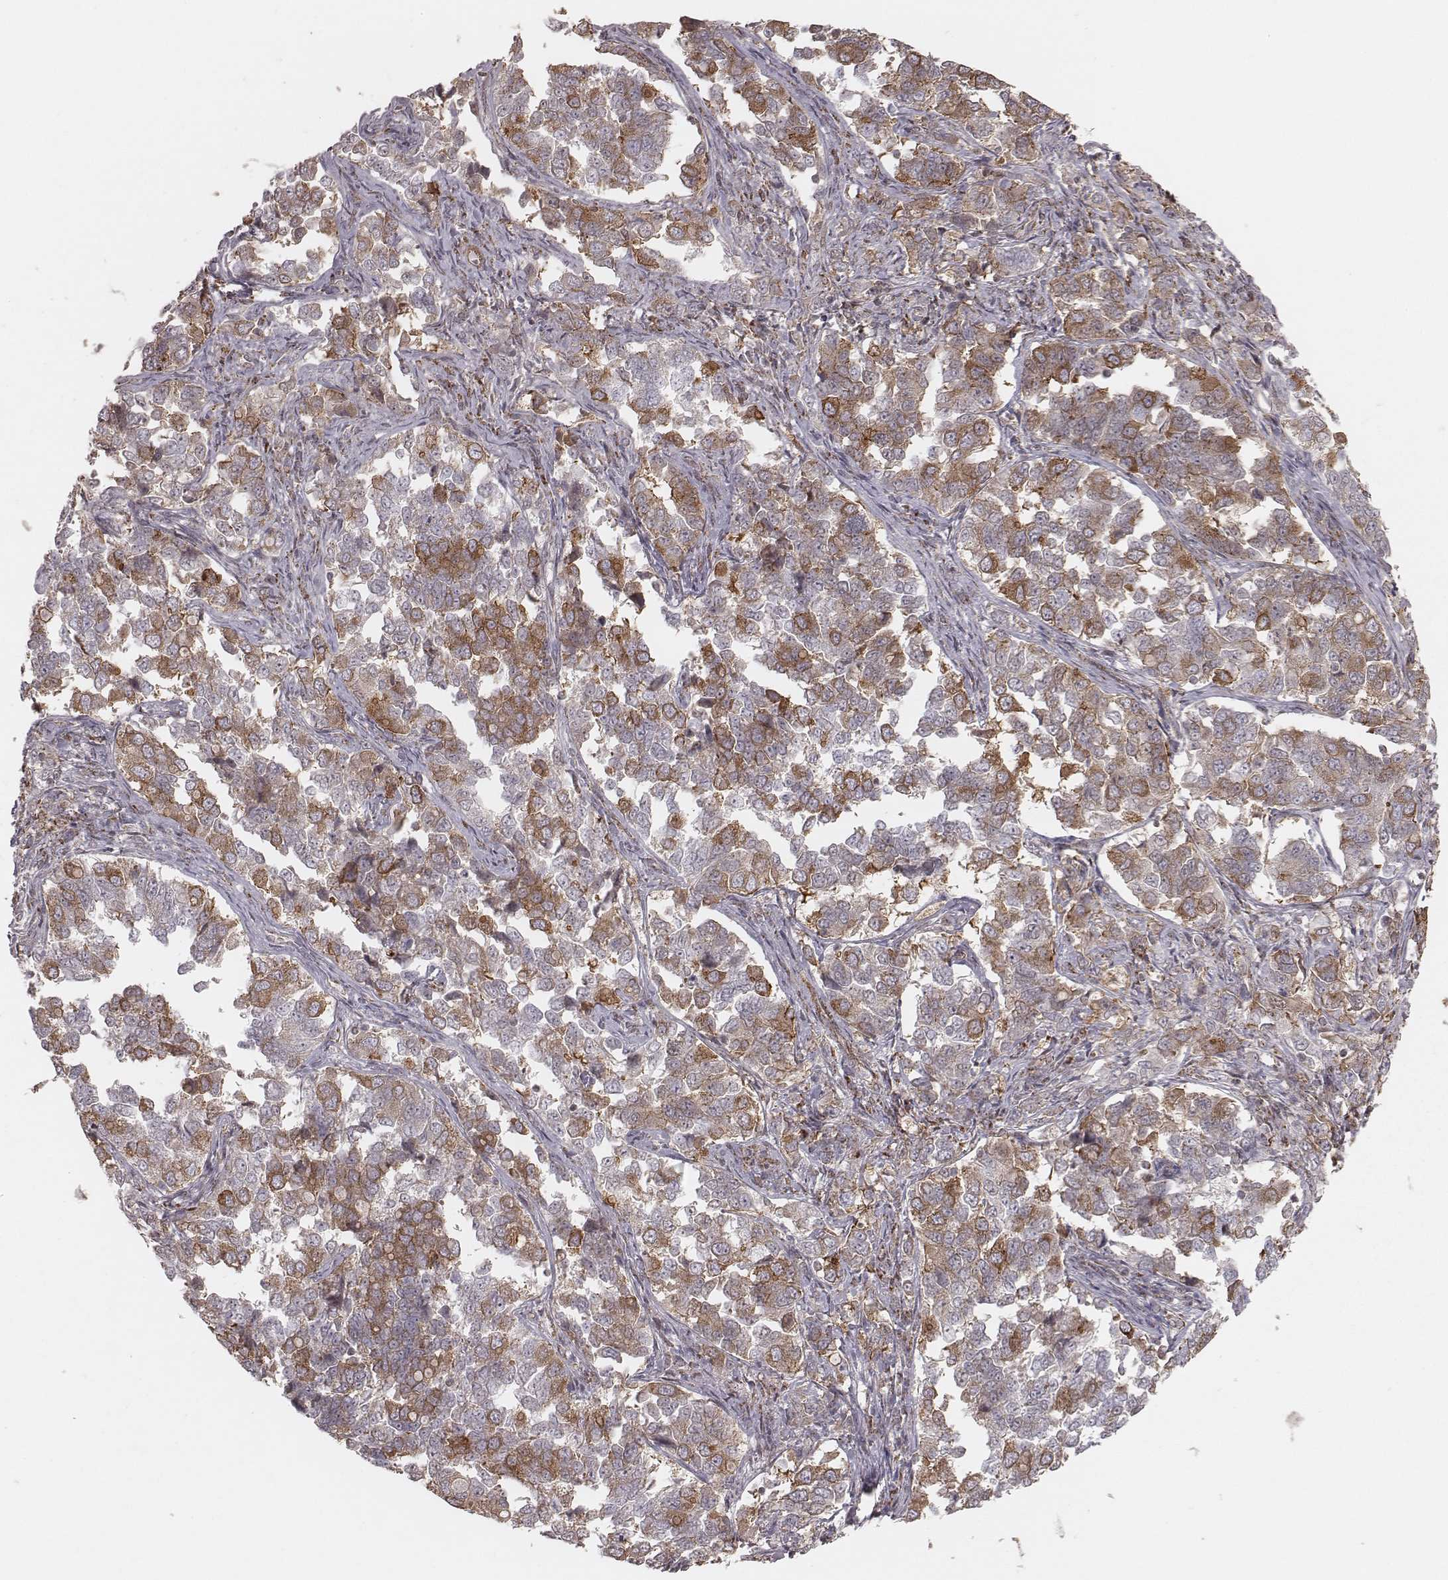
{"staining": {"intensity": "moderate", "quantity": "25%-75%", "location": "cytoplasmic/membranous"}, "tissue": "endometrial cancer", "cell_type": "Tumor cells", "image_type": "cancer", "snomed": [{"axis": "morphology", "description": "Adenocarcinoma, NOS"}, {"axis": "topography", "description": "Endometrium"}], "caption": "Immunohistochemical staining of endometrial cancer displays moderate cytoplasmic/membranous protein staining in about 25%-75% of tumor cells.", "gene": "NDUFA7", "patient": {"sex": "female", "age": 43}}